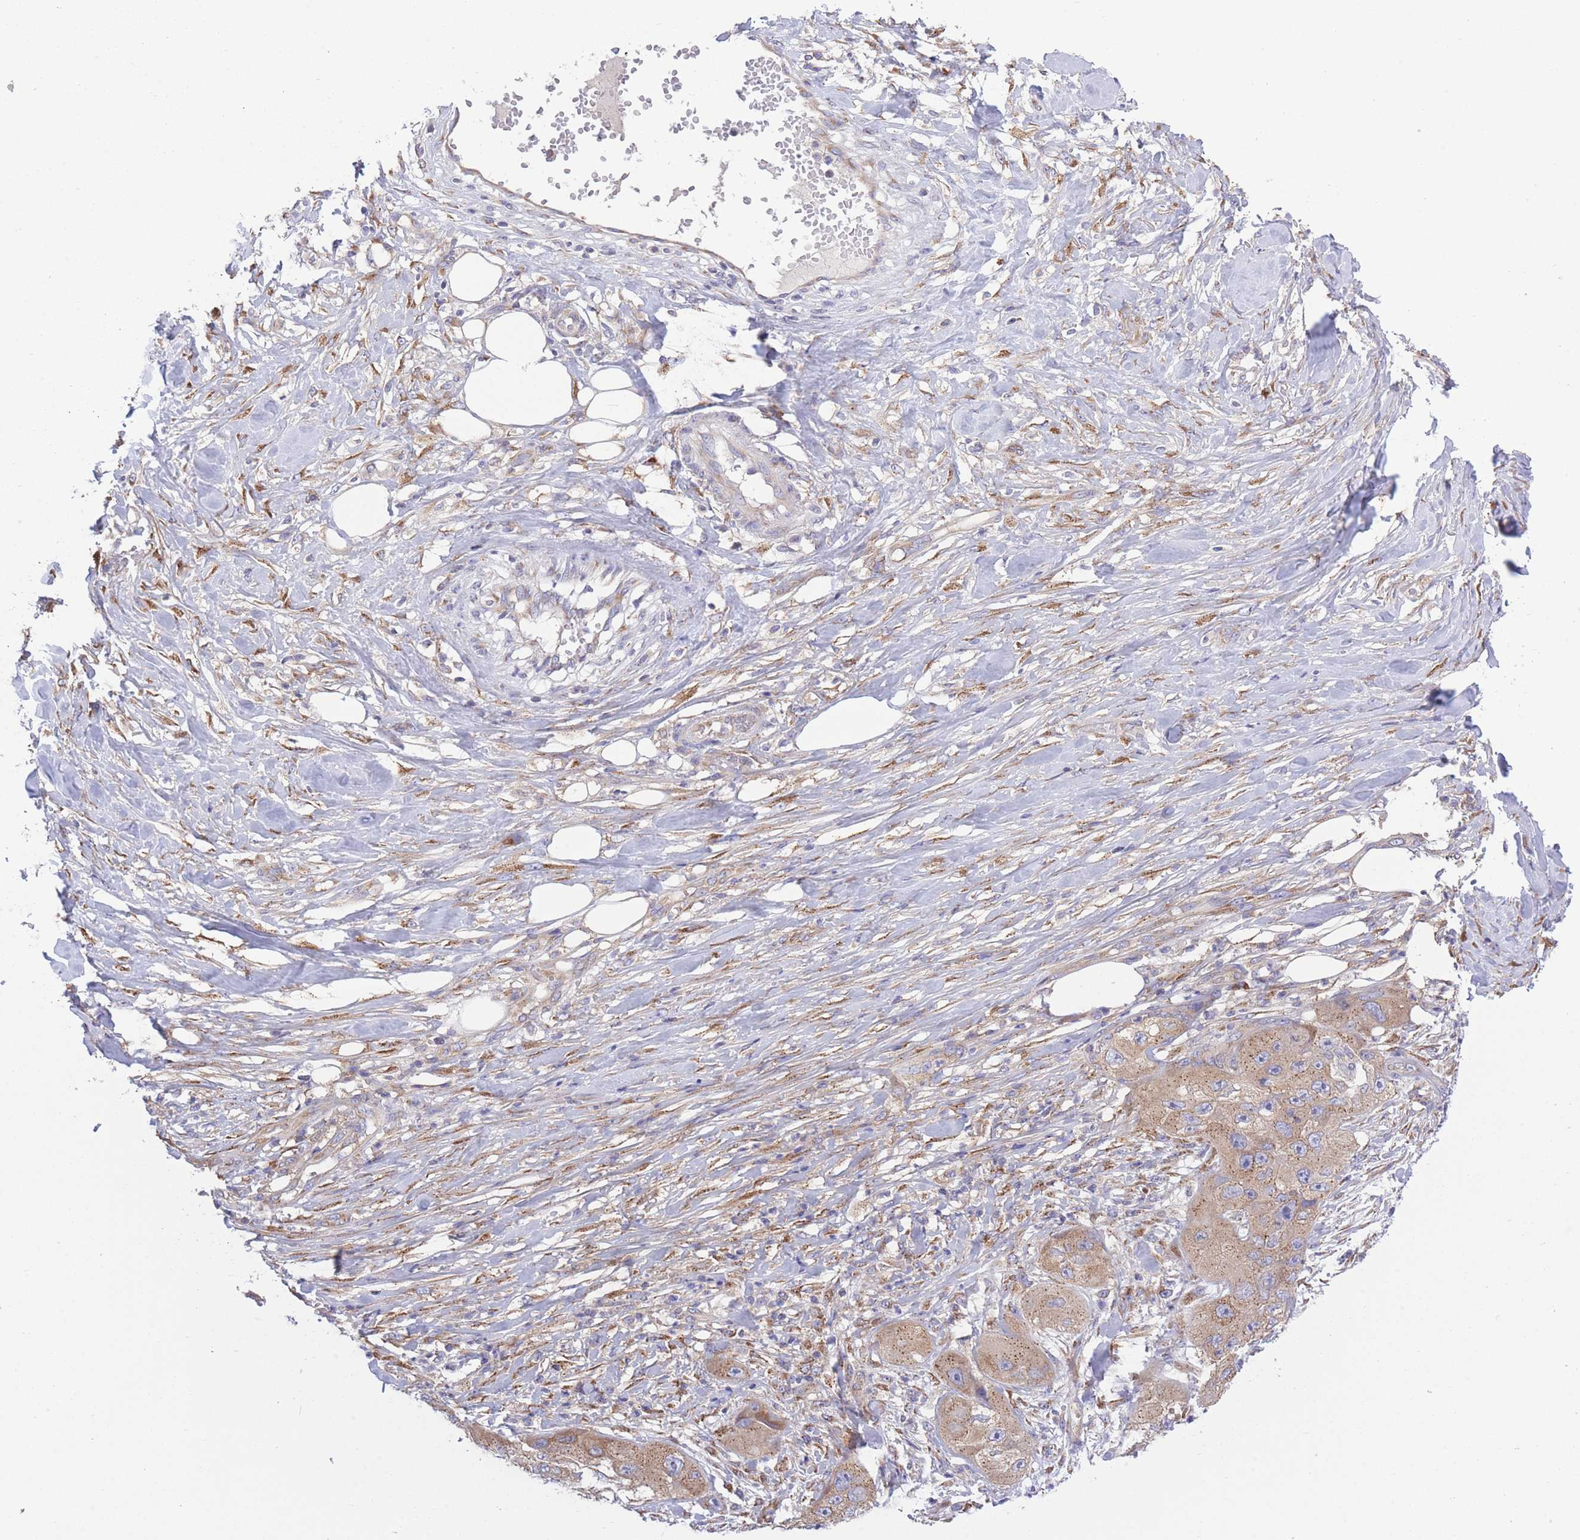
{"staining": {"intensity": "moderate", "quantity": ">75%", "location": "cytoplasmic/membranous"}, "tissue": "skin cancer", "cell_type": "Tumor cells", "image_type": "cancer", "snomed": [{"axis": "morphology", "description": "Squamous cell carcinoma, NOS"}, {"axis": "topography", "description": "Skin"}, {"axis": "topography", "description": "Subcutis"}], "caption": "This micrograph shows skin cancer (squamous cell carcinoma) stained with IHC to label a protein in brown. The cytoplasmic/membranous of tumor cells show moderate positivity for the protein. Nuclei are counter-stained blue.", "gene": "COPG2", "patient": {"sex": "male", "age": 73}}